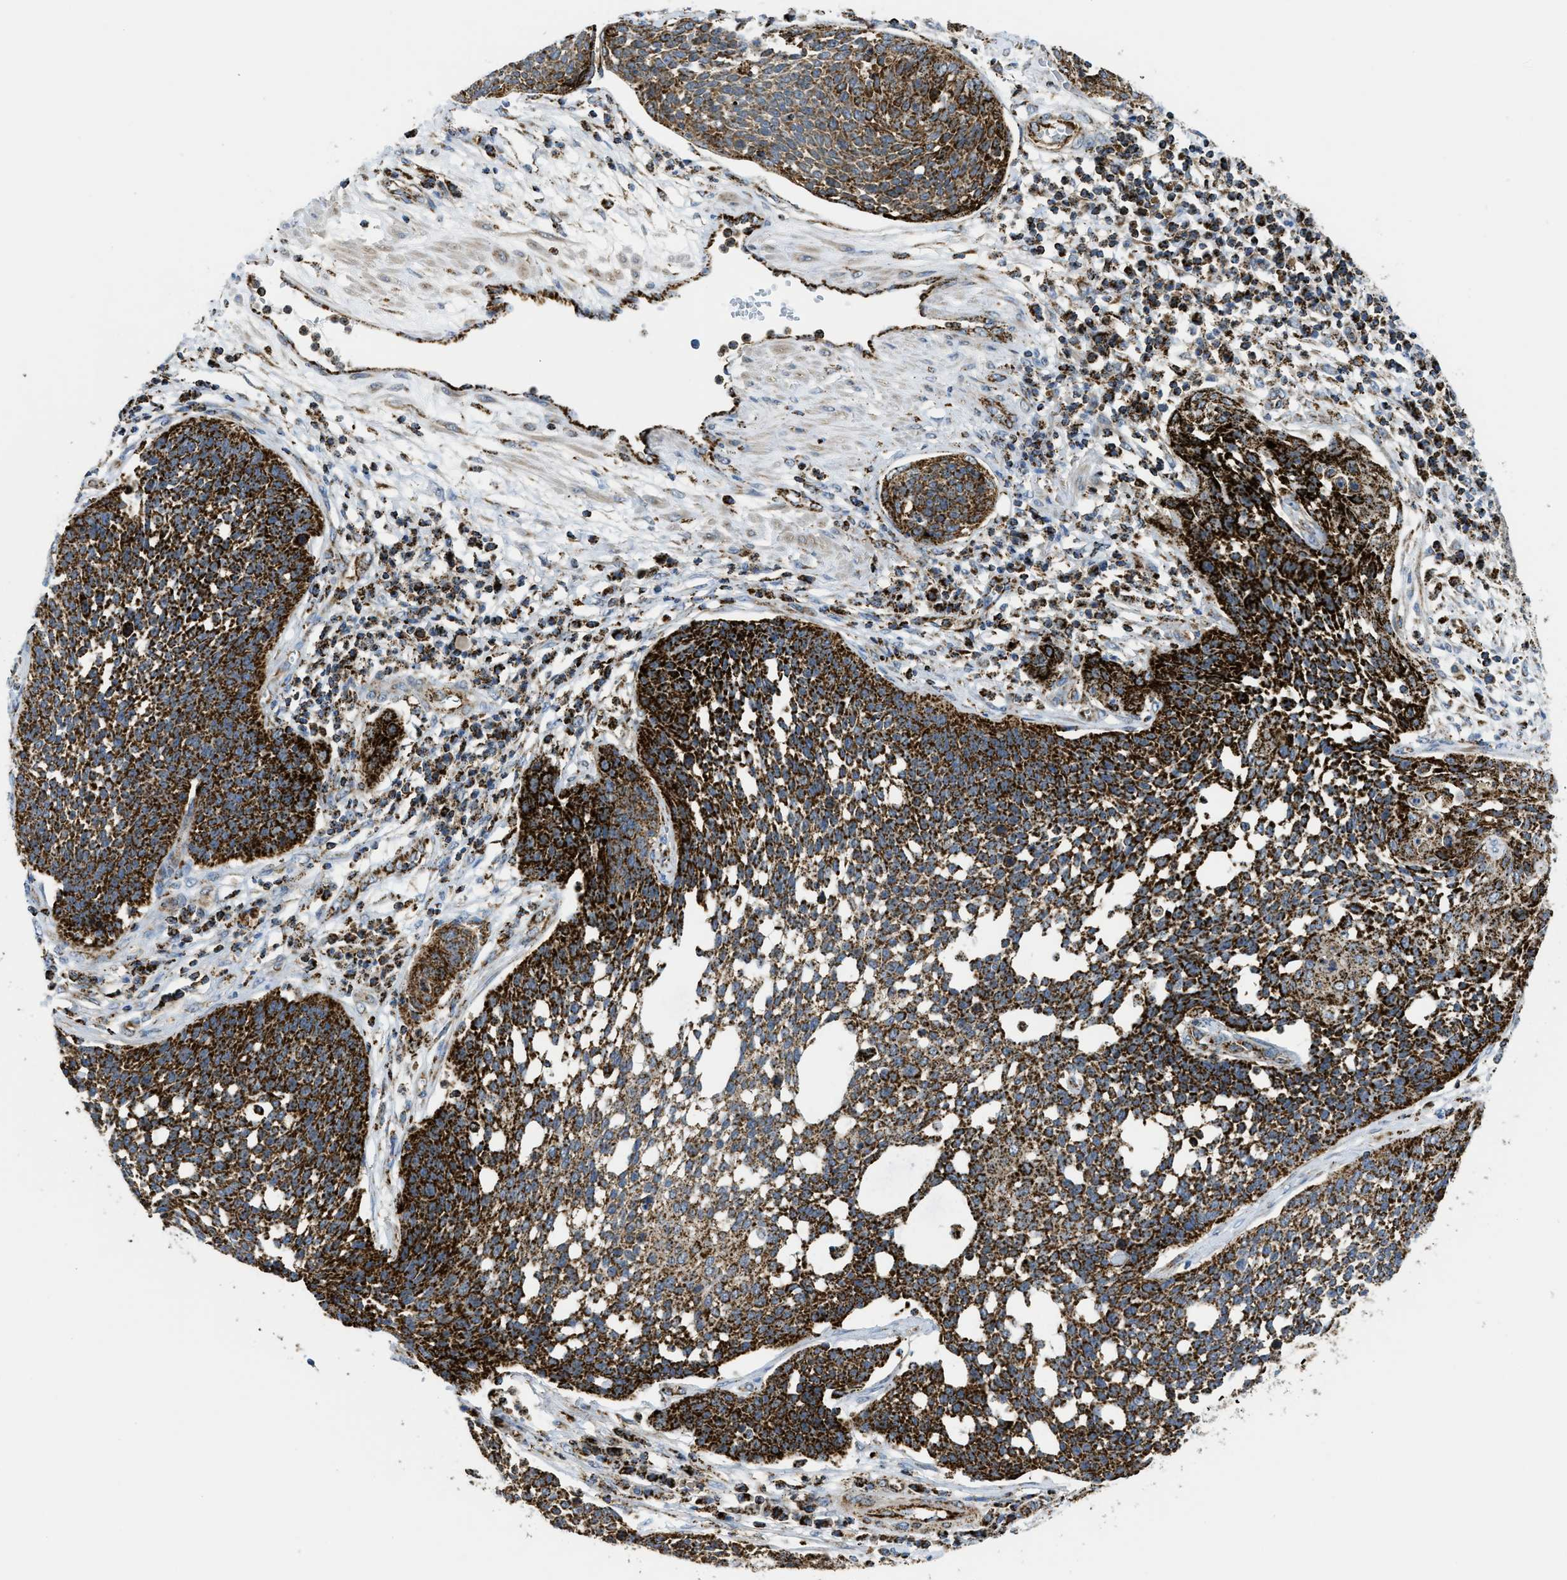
{"staining": {"intensity": "strong", "quantity": ">75%", "location": "cytoplasmic/membranous"}, "tissue": "cervical cancer", "cell_type": "Tumor cells", "image_type": "cancer", "snomed": [{"axis": "morphology", "description": "Squamous cell carcinoma, NOS"}, {"axis": "topography", "description": "Cervix"}], "caption": "A brown stain highlights strong cytoplasmic/membranous staining of a protein in squamous cell carcinoma (cervical) tumor cells. The staining was performed using DAB (3,3'-diaminobenzidine), with brown indicating positive protein expression. Nuclei are stained blue with hematoxylin.", "gene": "SQOR", "patient": {"sex": "female", "age": 34}}